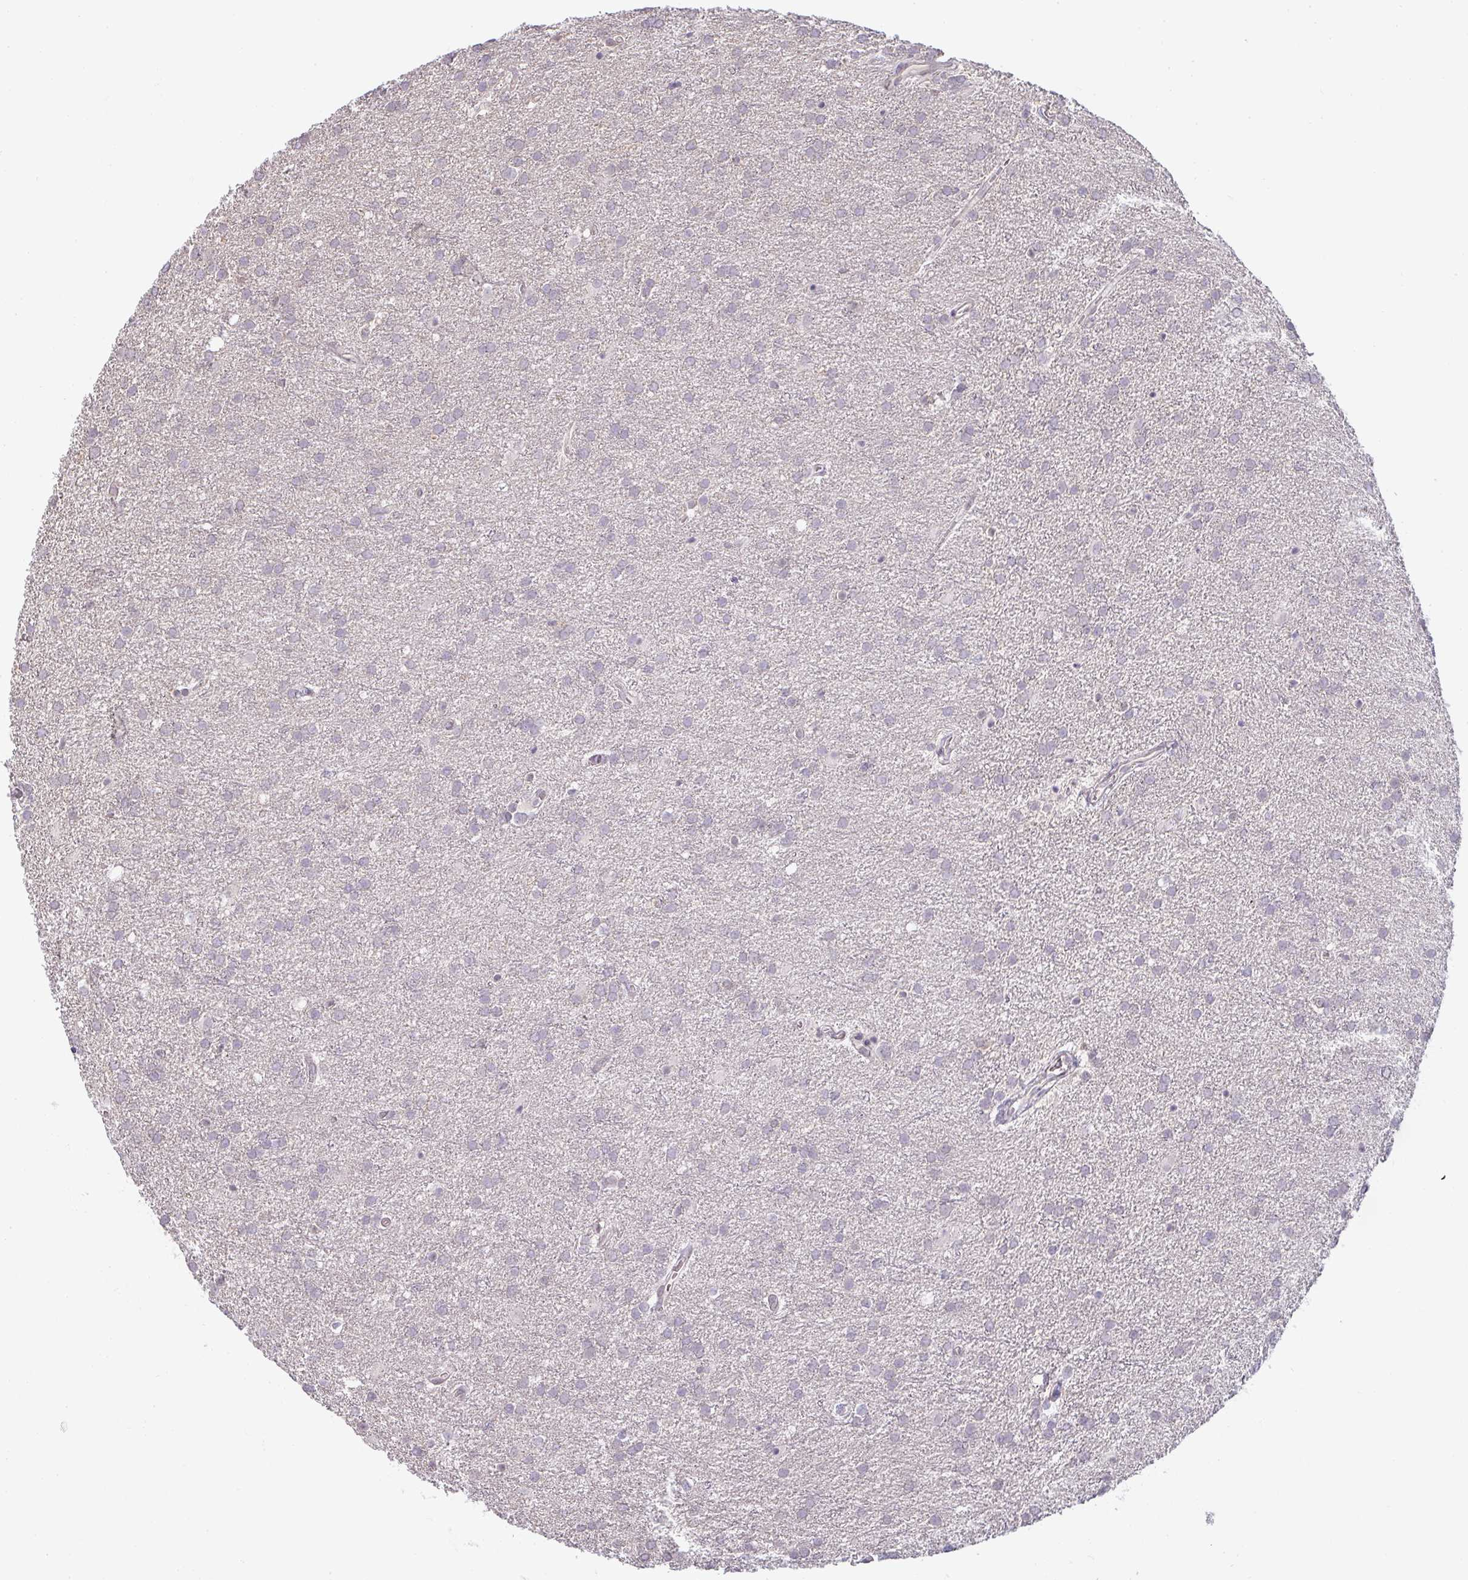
{"staining": {"intensity": "negative", "quantity": "none", "location": "none"}, "tissue": "glioma", "cell_type": "Tumor cells", "image_type": "cancer", "snomed": [{"axis": "morphology", "description": "Glioma, malignant, Low grade"}, {"axis": "topography", "description": "Brain"}], "caption": "A high-resolution micrograph shows immunohistochemistry (IHC) staining of malignant glioma (low-grade), which demonstrates no significant expression in tumor cells. Nuclei are stained in blue.", "gene": "GSDMB", "patient": {"sex": "female", "age": 32}}